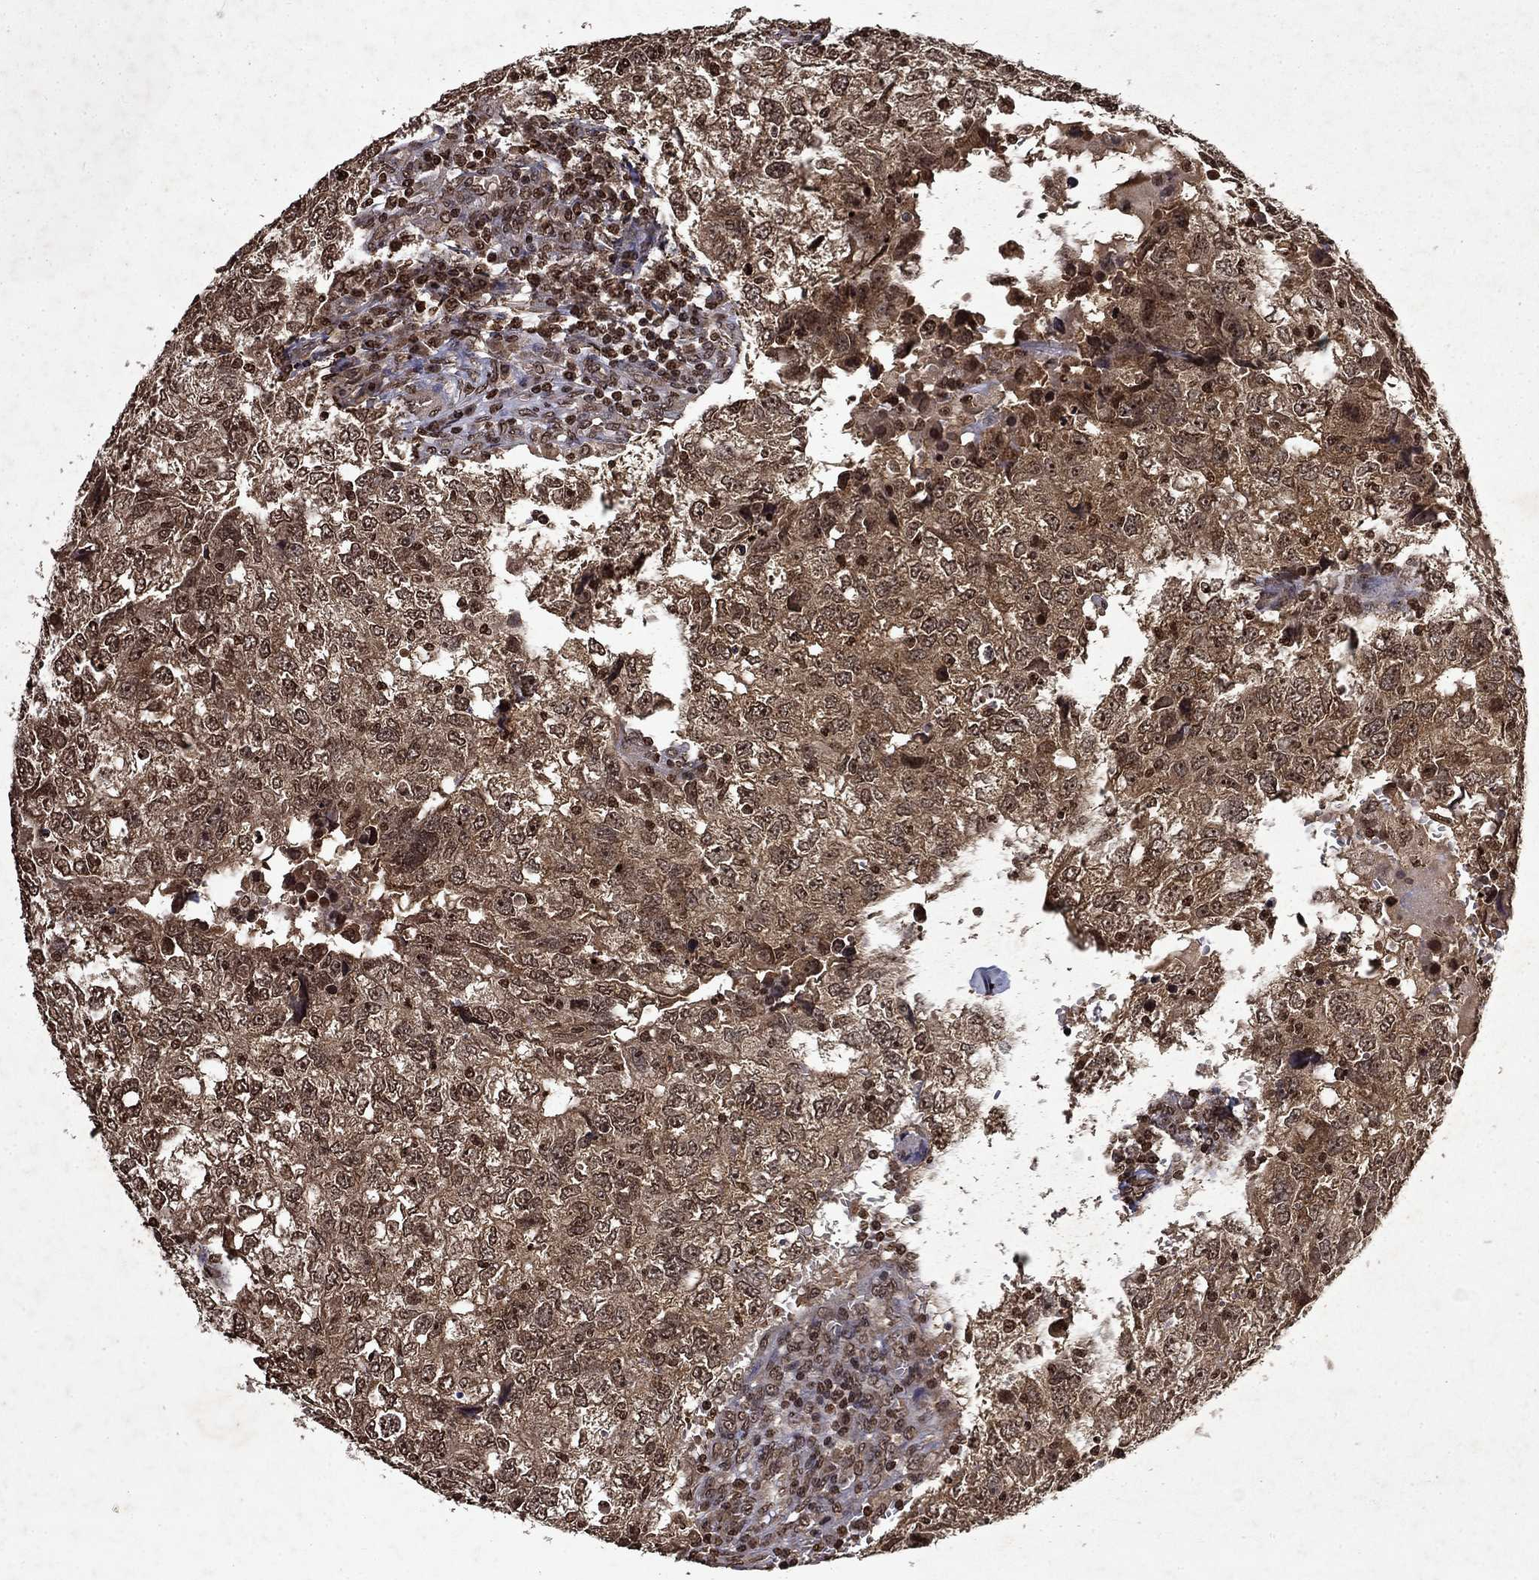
{"staining": {"intensity": "moderate", "quantity": ">75%", "location": "cytoplasmic/membranous"}, "tissue": "breast cancer", "cell_type": "Tumor cells", "image_type": "cancer", "snomed": [{"axis": "morphology", "description": "Duct carcinoma"}, {"axis": "topography", "description": "Breast"}], "caption": "A micrograph of human breast infiltrating ductal carcinoma stained for a protein exhibits moderate cytoplasmic/membranous brown staining in tumor cells.", "gene": "PIN4", "patient": {"sex": "female", "age": 30}}